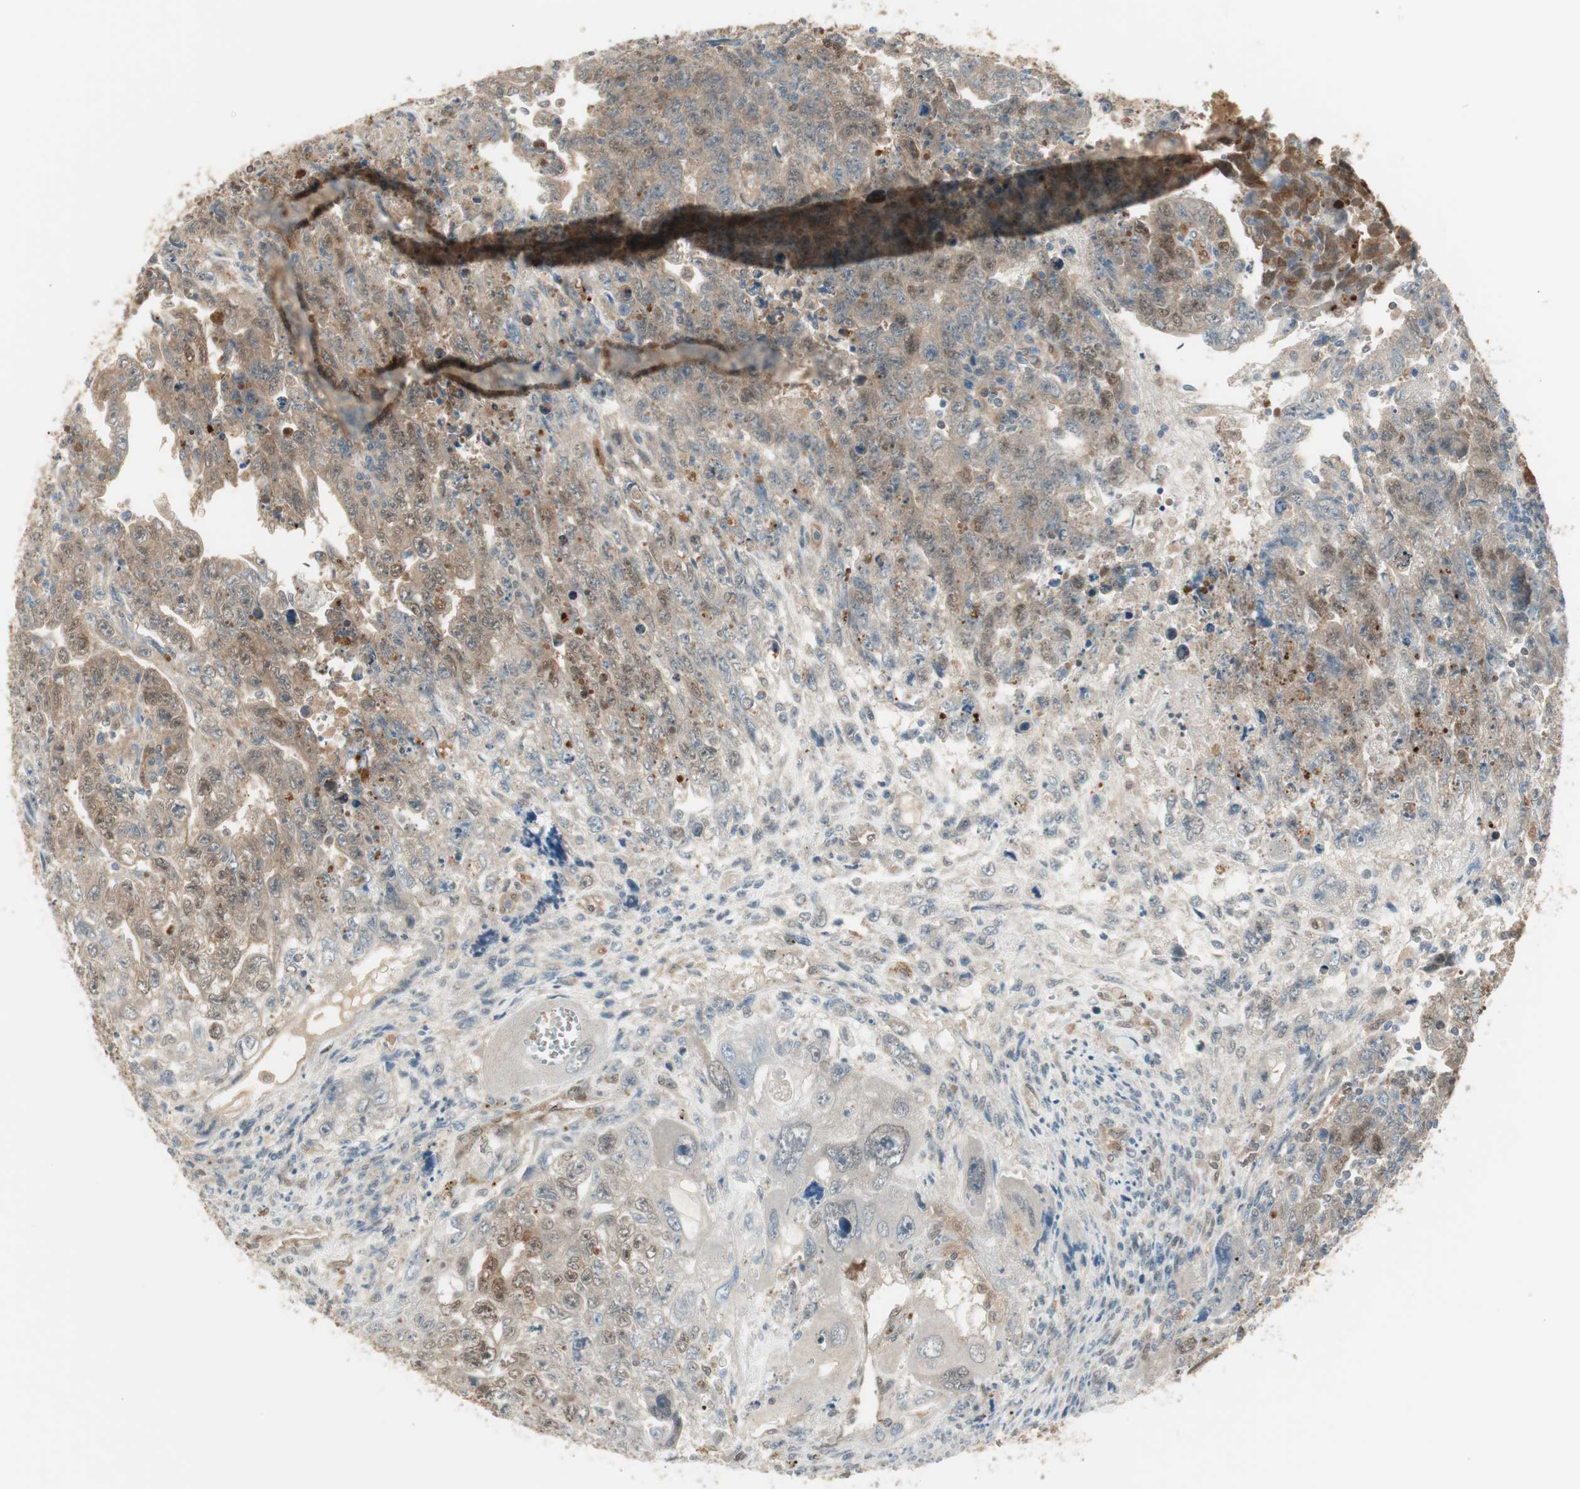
{"staining": {"intensity": "moderate", "quantity": ">75%", "location": "cytoplasmic/membranous,nuclear"}, "tissue": "testis cancer", "cell_type": "Tumor cells", "image_type": "cancer", "snomed": [{"axis": "morphology", "description": "Carcinoma, Embryonal, NOS"}, {"axis": "topography", "description": "Testis"}], "caption": "The photomicrograph shows immunohistochemical staining of testis embryonal carcinoma. There is moderate cytoplasmic/membranous and nuclear positivity is appreciated in approximately >75% of tumor cells.", "gene": "SERPINB6", "patient": {"sex": "male", "age": 28}}